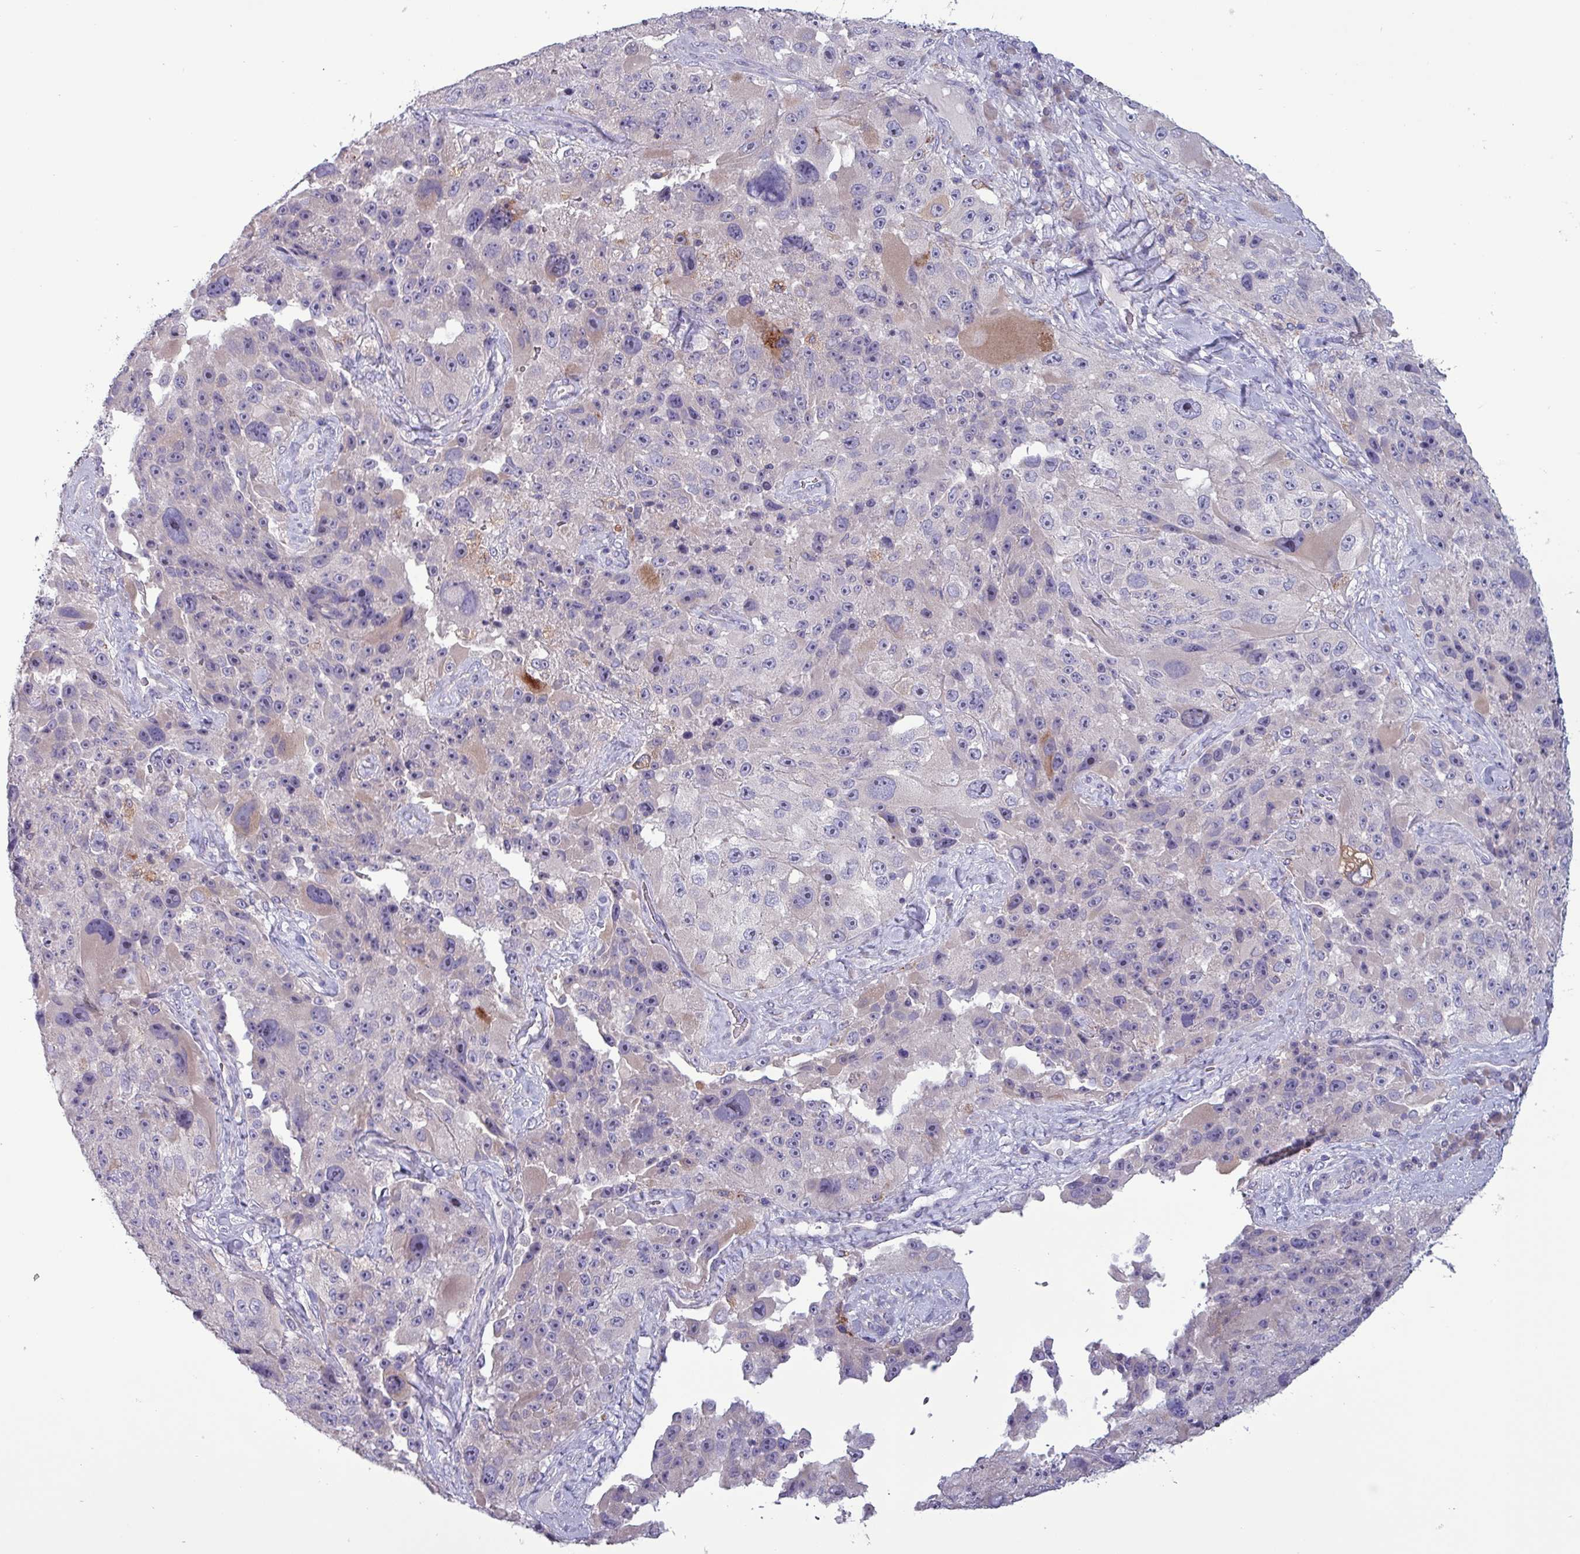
{"staining": {"intensity": "weak", "quantity": "<25%", "location": "cytoplasmic/membranous"}, "tissue": "melanoma", "cell_type": "Tumor cells", "image_type": "cancer", "snomed": [{"axis": "morphology", "description": "Malignant melanoma, Metastatic site"}, {"axis": "topography", "description": "Lymph node"}], "caption": "IHC photomicrograph of neoplastic tissue: human melanoma stained with DAB (3,3'-diaminobenzidine) displays no significant protein positivity in tumor cells. (DAB (3,3'-diaminobenzidine) IHC, high magnification).", "gene": "HSD3B7", "patient": {"sex": "male", "age": 62}}